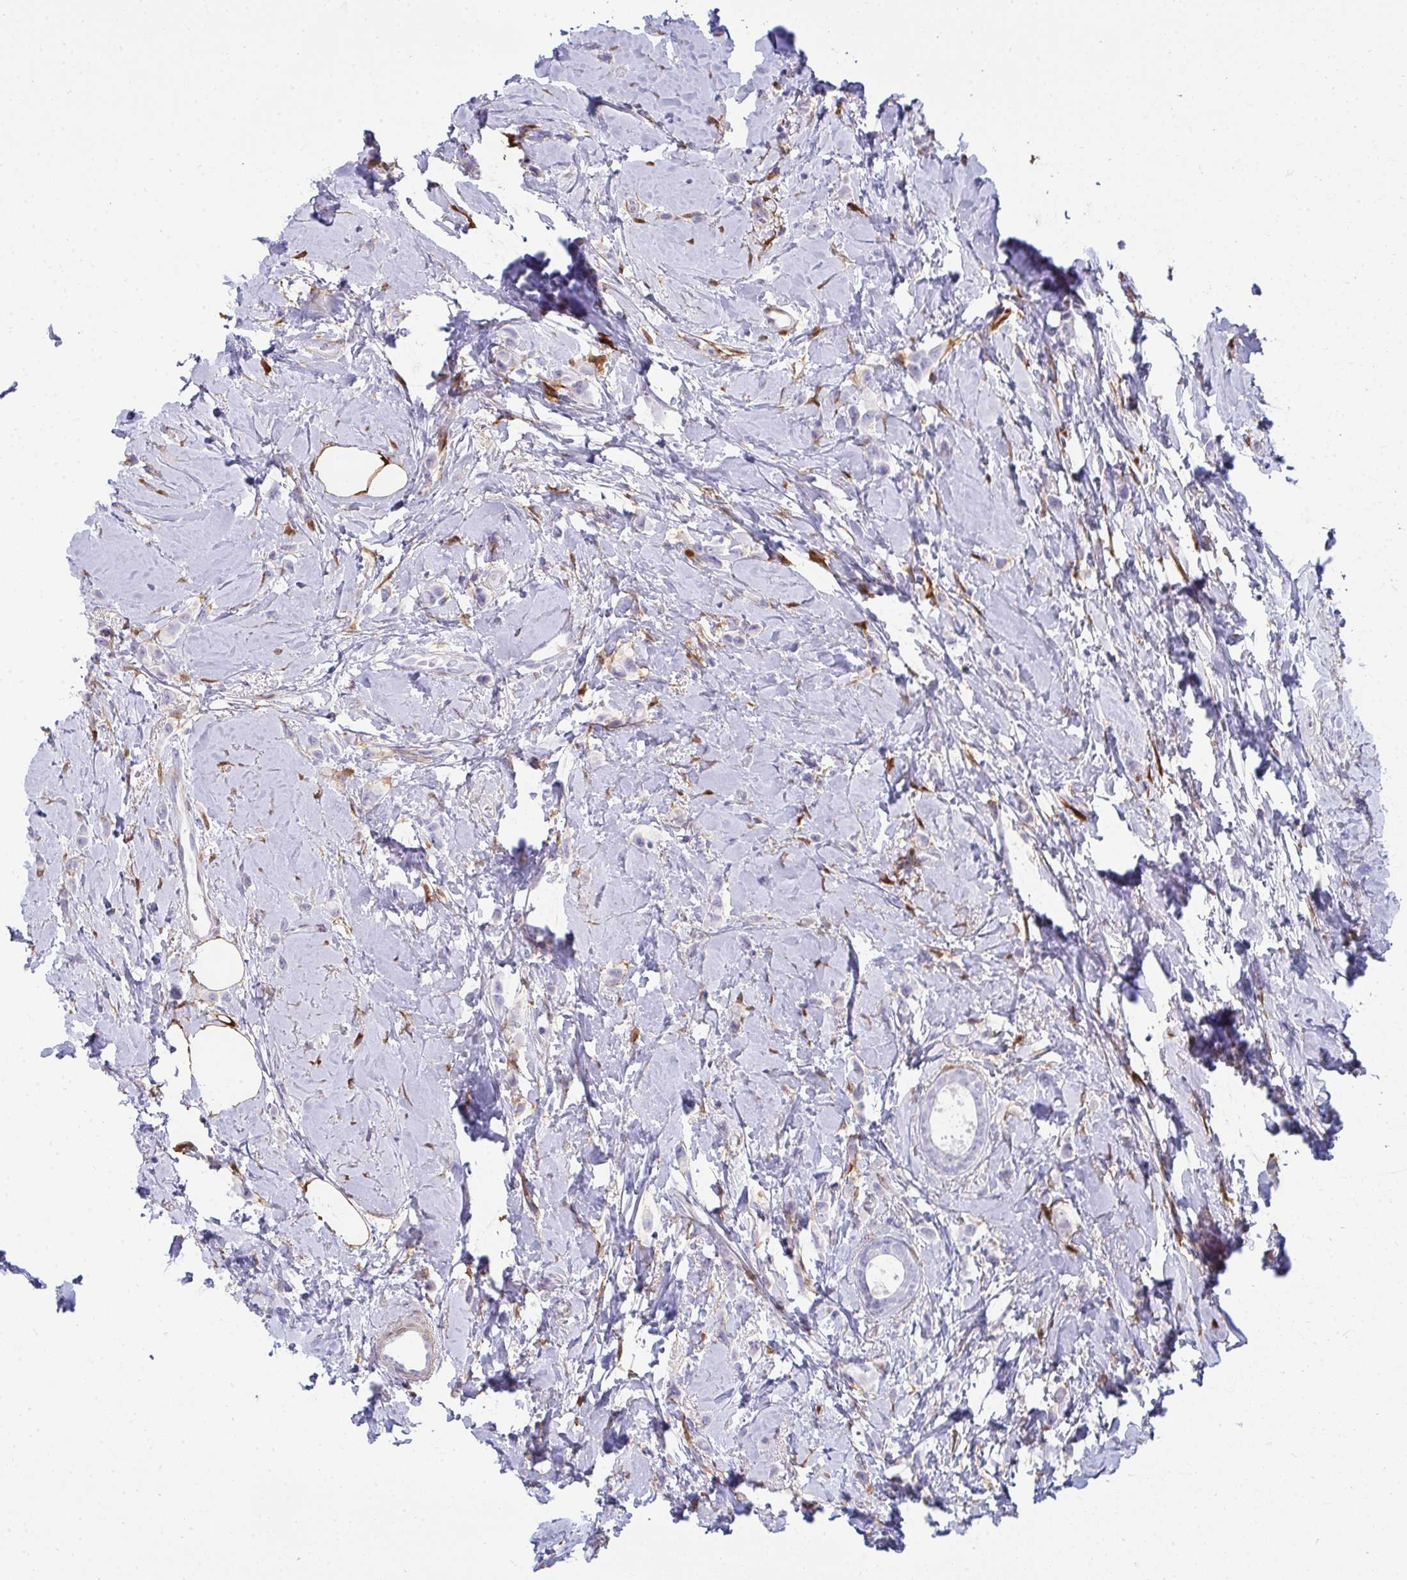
{"staining": {"intensity": "negative", "quantity": "none", "location": "none"}, "tissue": "breast cancer", "cell_type": "Tumor cells", "image_type": "cancer", "snomed": [{"axis": "morphology", "description": "Lobular carcinoma"}, {"axis": "topography", "description": "Breast"}], "caption": "Immunohistochemistry of breast cancer (lobular carcinoma) exhibits no expression in tumor cells.", "gene": "HSPB6", "patient": {"sex": "female", "age": 66}}